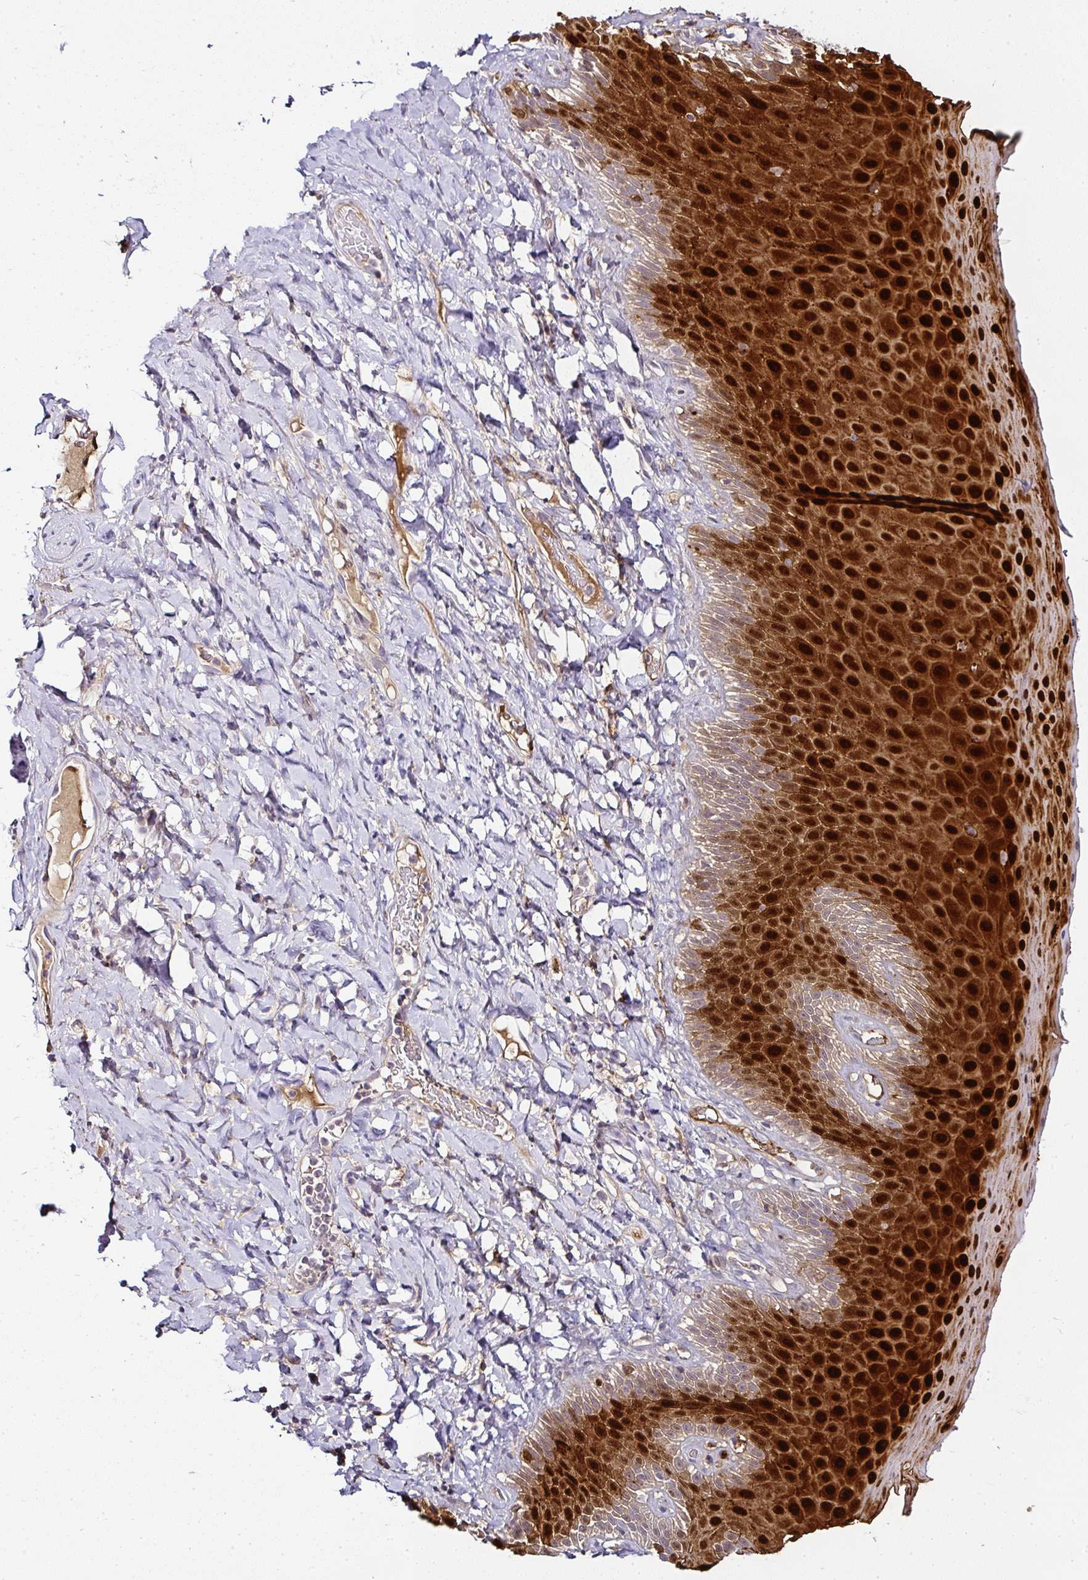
{"staining": {"intensity": "strong", "quantity": "25%-75%", "location": "cytoplasmic/membranous,nuclear"}, "tissue": "skin", "cell_type": "Epidermal cells", "image_type": "normal", "snomed": [{"axis": "morphology", "description": "Normal tissue, NOS"}, {"axis": "topography", "description": "Anal"}], "caption": "Brown immunohistochemical staining in benign skin reveals strong cytoplasmic/membranous,nuclear positivity in about 25%-75% of epidermal cells. Nuclei are stained in blue.", "gene": "SERPINB3", "patient": {"sex": "male", "age": 78}}